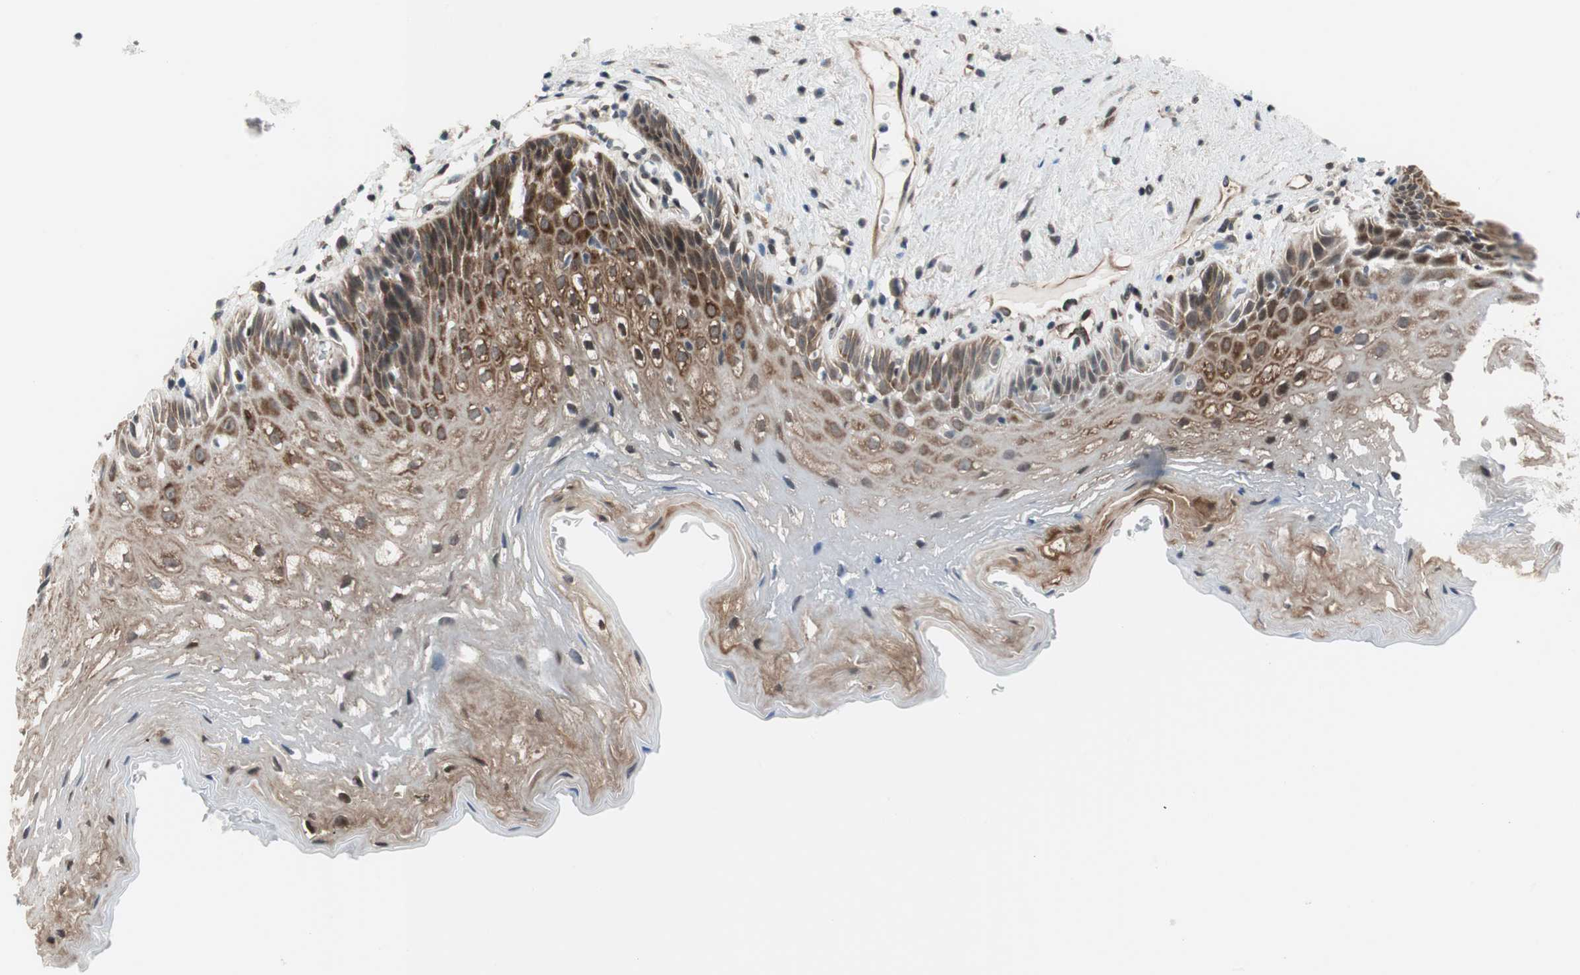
{"staining": {"intensity": "moderate", "quantity": ">75%", "location": "cytoplasmic/membranous"}, "tissue": "esophagus", "cell_type": "Squamous epithelial cells", "image_type": "normal", "snomed": [{"axis": "morphology", "description": "Normal tissue, NOS"}, {"axis": "topography", "description": "Esophagus"}], "caption": "Immunohistochemistry staining of normal esophagus, which shows medium levels of moderate cytoplasmic/membranous positivity in about >75% of squamous epithelial cells indicating moderate cytoplasmic/membranous protein expression. The staining was performed using DAB (brown) for protein detection and nuclei were counterstained in hematoxylin (blue).", "gene": "ZNF512B", "patient": {"sex": "female", "age": 70}}